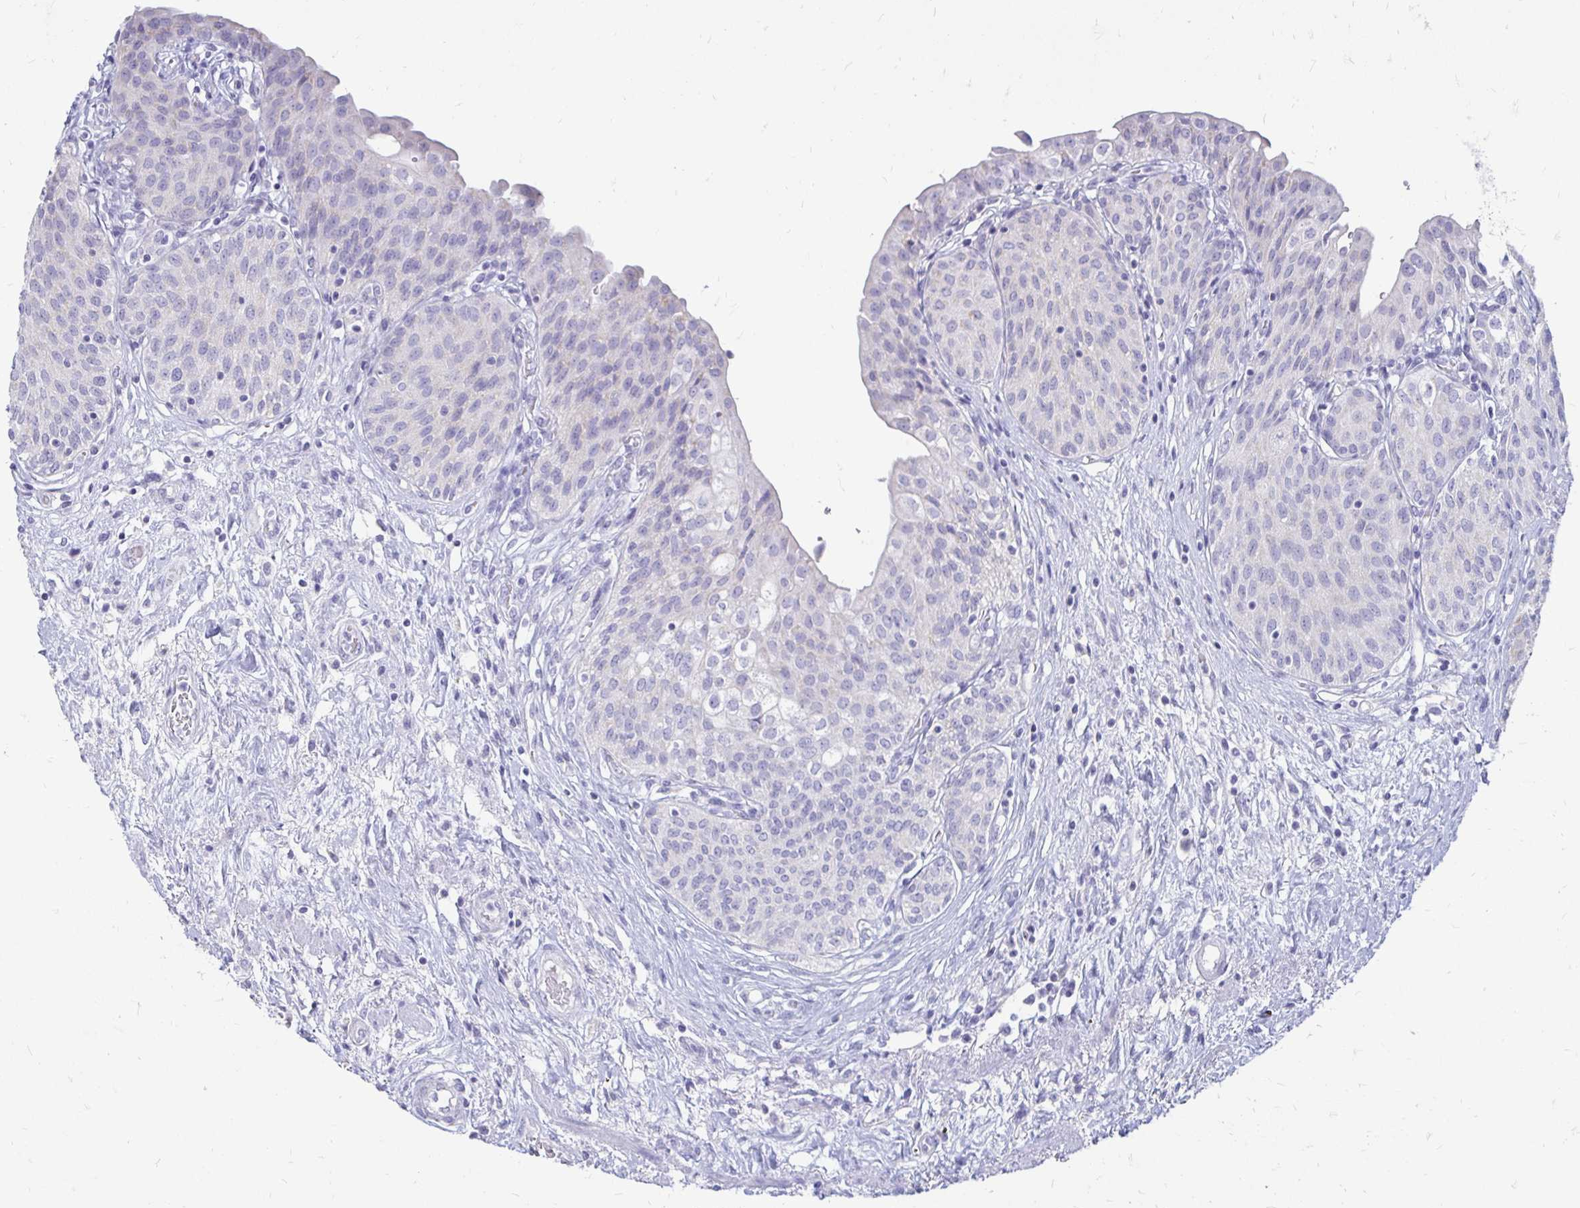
{"staining": {"intensity": "negative", "quantity": "none", "location": "none"}, "tissue": "urinary bladder", "cell_type": "Urothelial cells", "image_type": "normal", "snomed": [{"axis": "morphology", "description": "Normal tissue, NOS"}, {"axis": "topography", "description": "Urinary bladder"}], "caption": "Immunohistochemistry micrograph of unremarkable urinary bladder: urinary bladder stained with DAB (3,3'-diaminobenzidine) shows no significant protein positivity in urothelial cells.", "gene": "PEG10", "patient": {"sex": "male", "age": 68}}